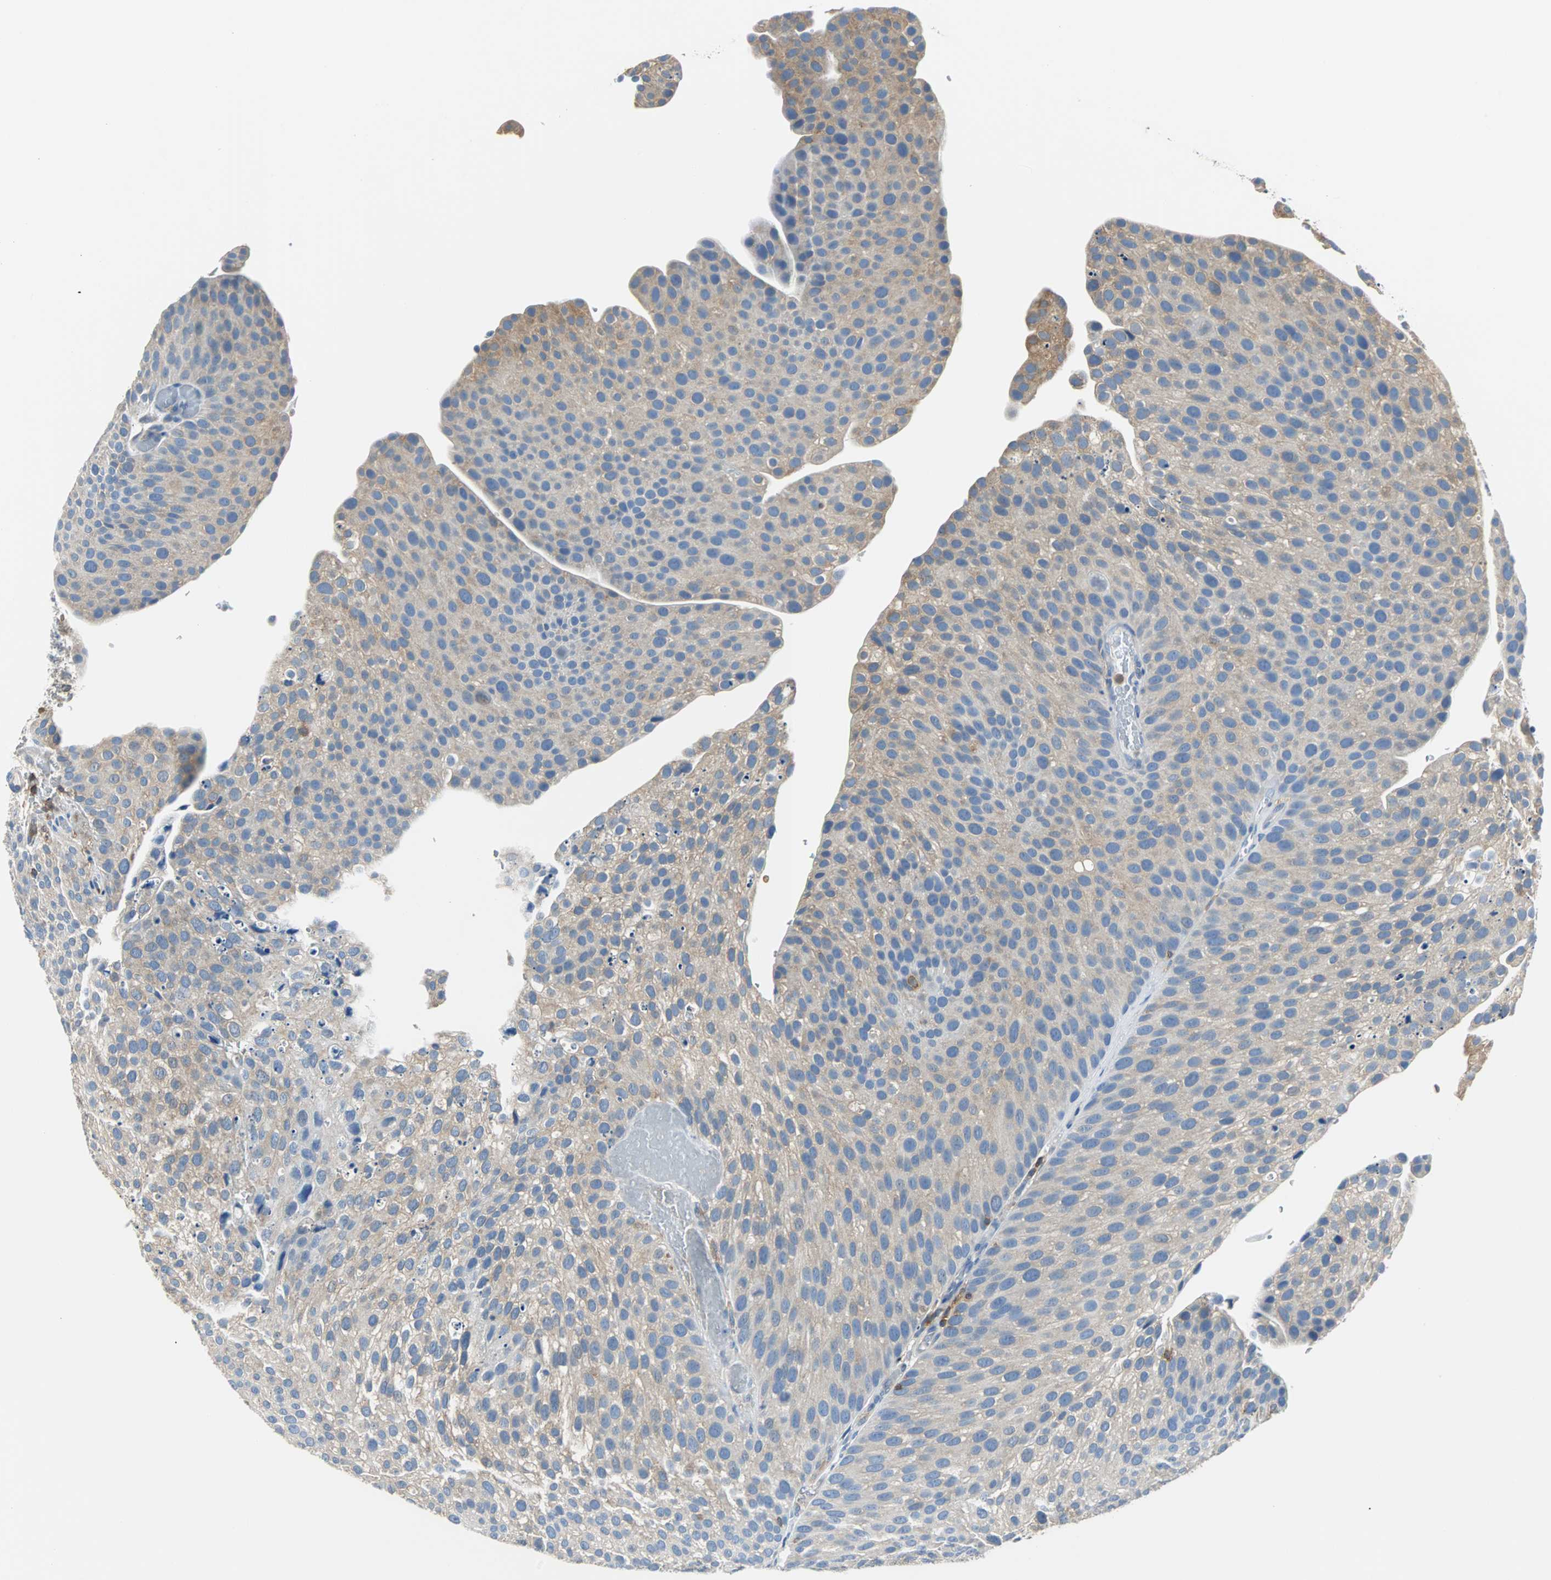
{"staining": {"intensity": "weak", "quantity": "<25%", "location": "cytoplasmic/membranous"}, "tissue": "urothelial cancer", "cell_type": "Tumor cells", "image_type": "cancer", "snomed": [{"axis": "morphology", "description": "Urothelial carcinoma, Low grade"}, {"axis": "topography", "description": "Smooth muscle"}, {"axis": "topography", "description": "Urinary bladder"}], "caption": "The photomicrograph exhibits no staining of tumor cells in urothelial cancer.", "gene": "TSC22D4", "patient": {"sex": "male", "age": 60}}